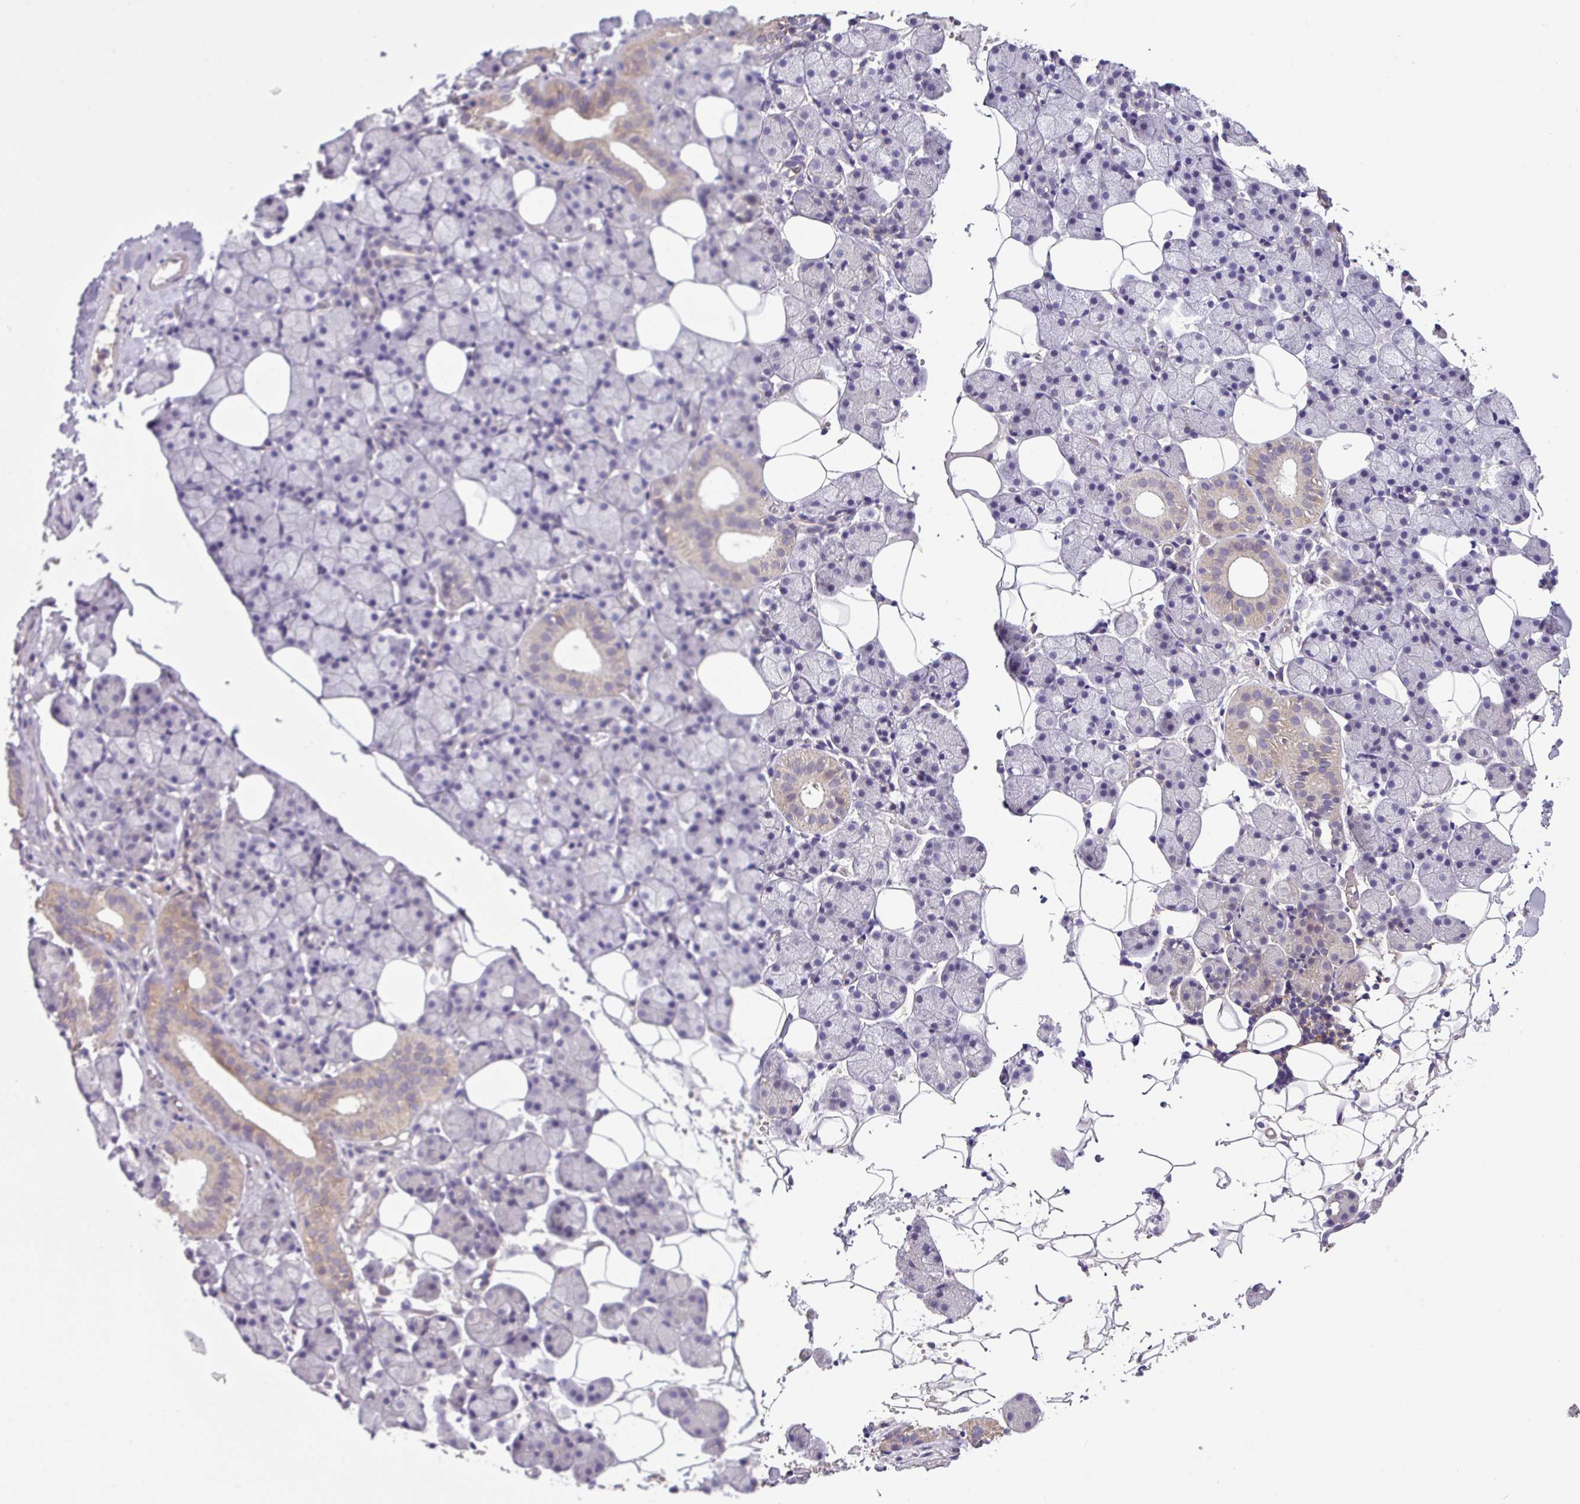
{"staining": {"intensity": "weak", "quantity": "<25%", "location": "cytoplasmic/membranous"}, "tissue": "salivary gland", "cell_type": "Glandular cells", "image_type": "normal", "snomed": [{"axis": "morphology", "description": "Normal tissue, NOS"}, {"axis": "topography", "description": "Salivary gland"}], "caption": "Immunohistochemistry (IHC) photomicrograph of benign salivary gland: salivary gland stained with DAB shows no significant protein staining in glandular cells. (Immunohistochemistry (IHC), brightfield microscopy, high magnification).", "gene": "SLC23A2", "patient": {"sex": "female", "age": 33}}